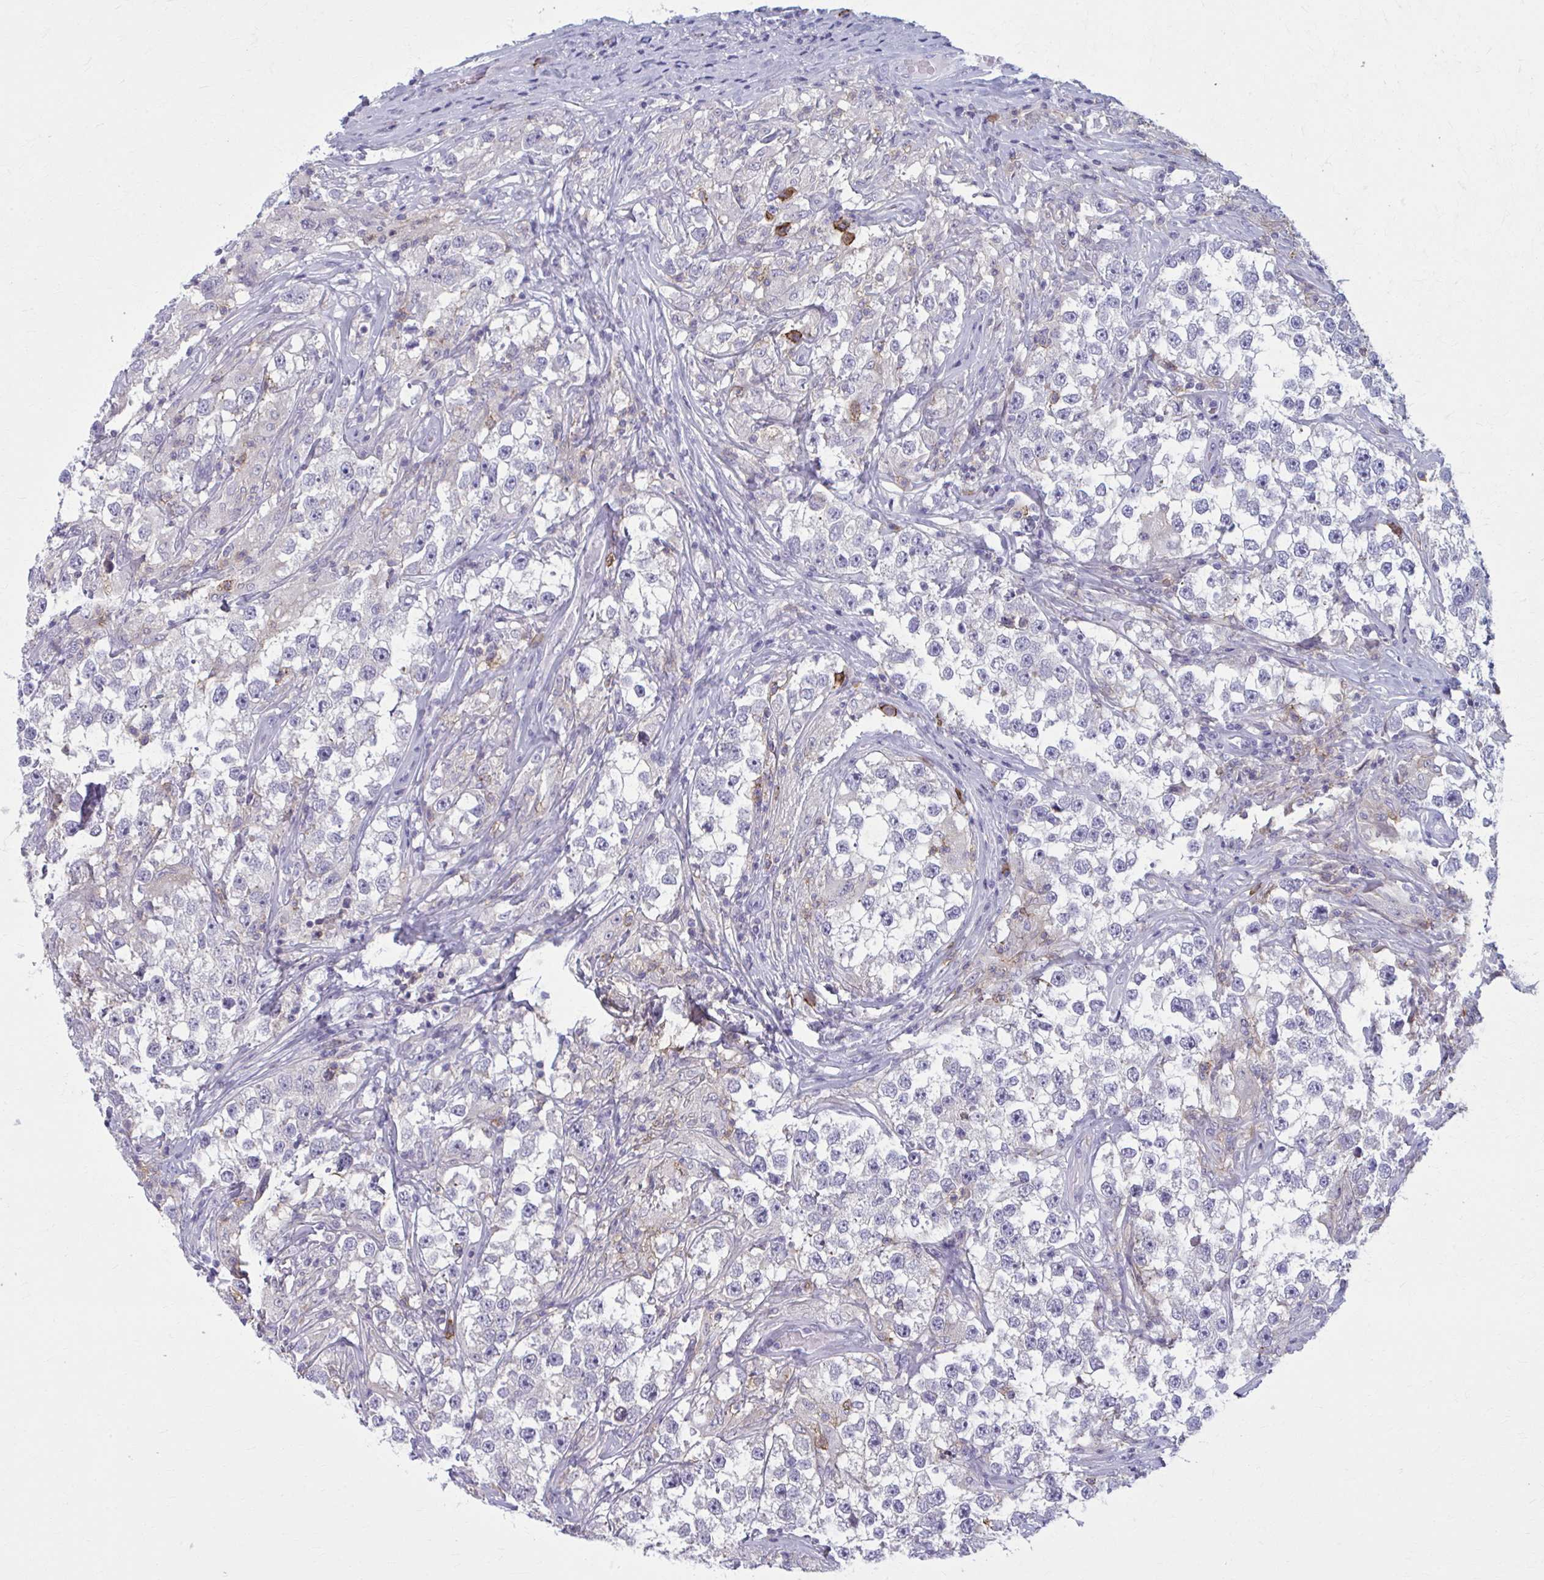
{"staining": {"intensity": "negative", "quantity": "none", "location": "none"}, "tissue": "testis cancer", "cell_type": "Tumor cells", "image_type": "cancer", "snomed": [{"axis": "morphology", "description": "Seminoma, NOS"}, {"axis": "topography", "description": "Testis"}], "caption": "A micrograph of testis cancer stained for a protein exhibits no brown staining in tumor cells. (DAB (3,3'-diaminobenzidine) immunohistochemistry visualized using brightfield microscopy, high magnification).", "gene": "CD38", "patient": {"sex": "male", "age": 46}}